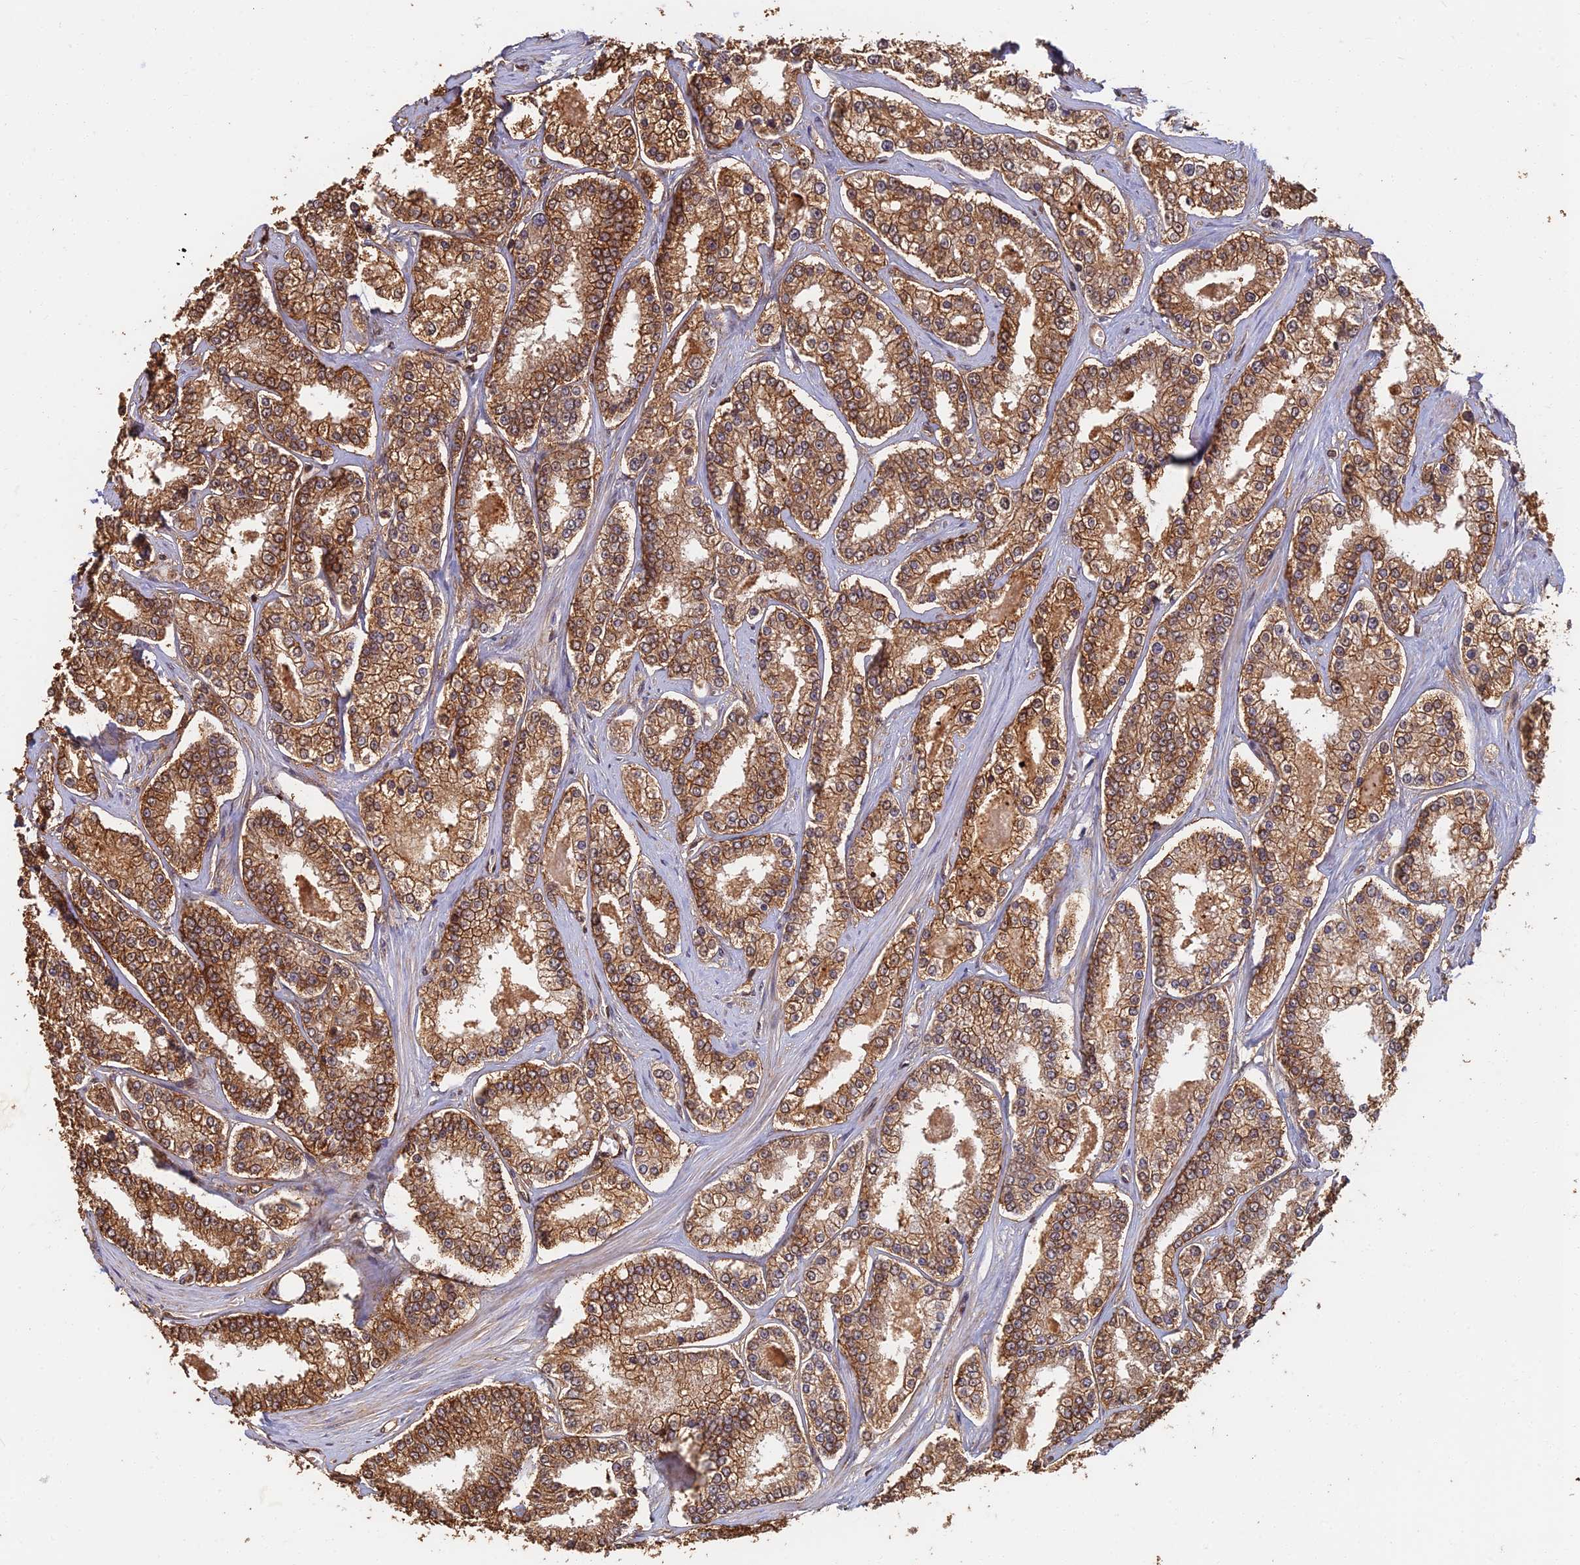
{"staining": {"intensity": "strong", "quantity": ">75%", "location": "cytoplasmic/membranous"}, "tissue": "prostate cancer", "cell_type": "Tumor cells", "image_type": "cancer", "snomed": [{"axis": "morphology", "description": "Normal tissue, NOS"}, {"axis": "morphology", "description": "Adenocarcinoma, High grade"}, {"axis": "topography", "description": "Prostate"}], "caption": "There is high levels of strong cytoplasmic/membranous staining in tumor cells of prostate adenocarcinoma (high-grade), as demonstrated by immunohistochemical staining (brown color).", "gene": "LRRN3", "patient": {"sex": "male", "age": 83}}